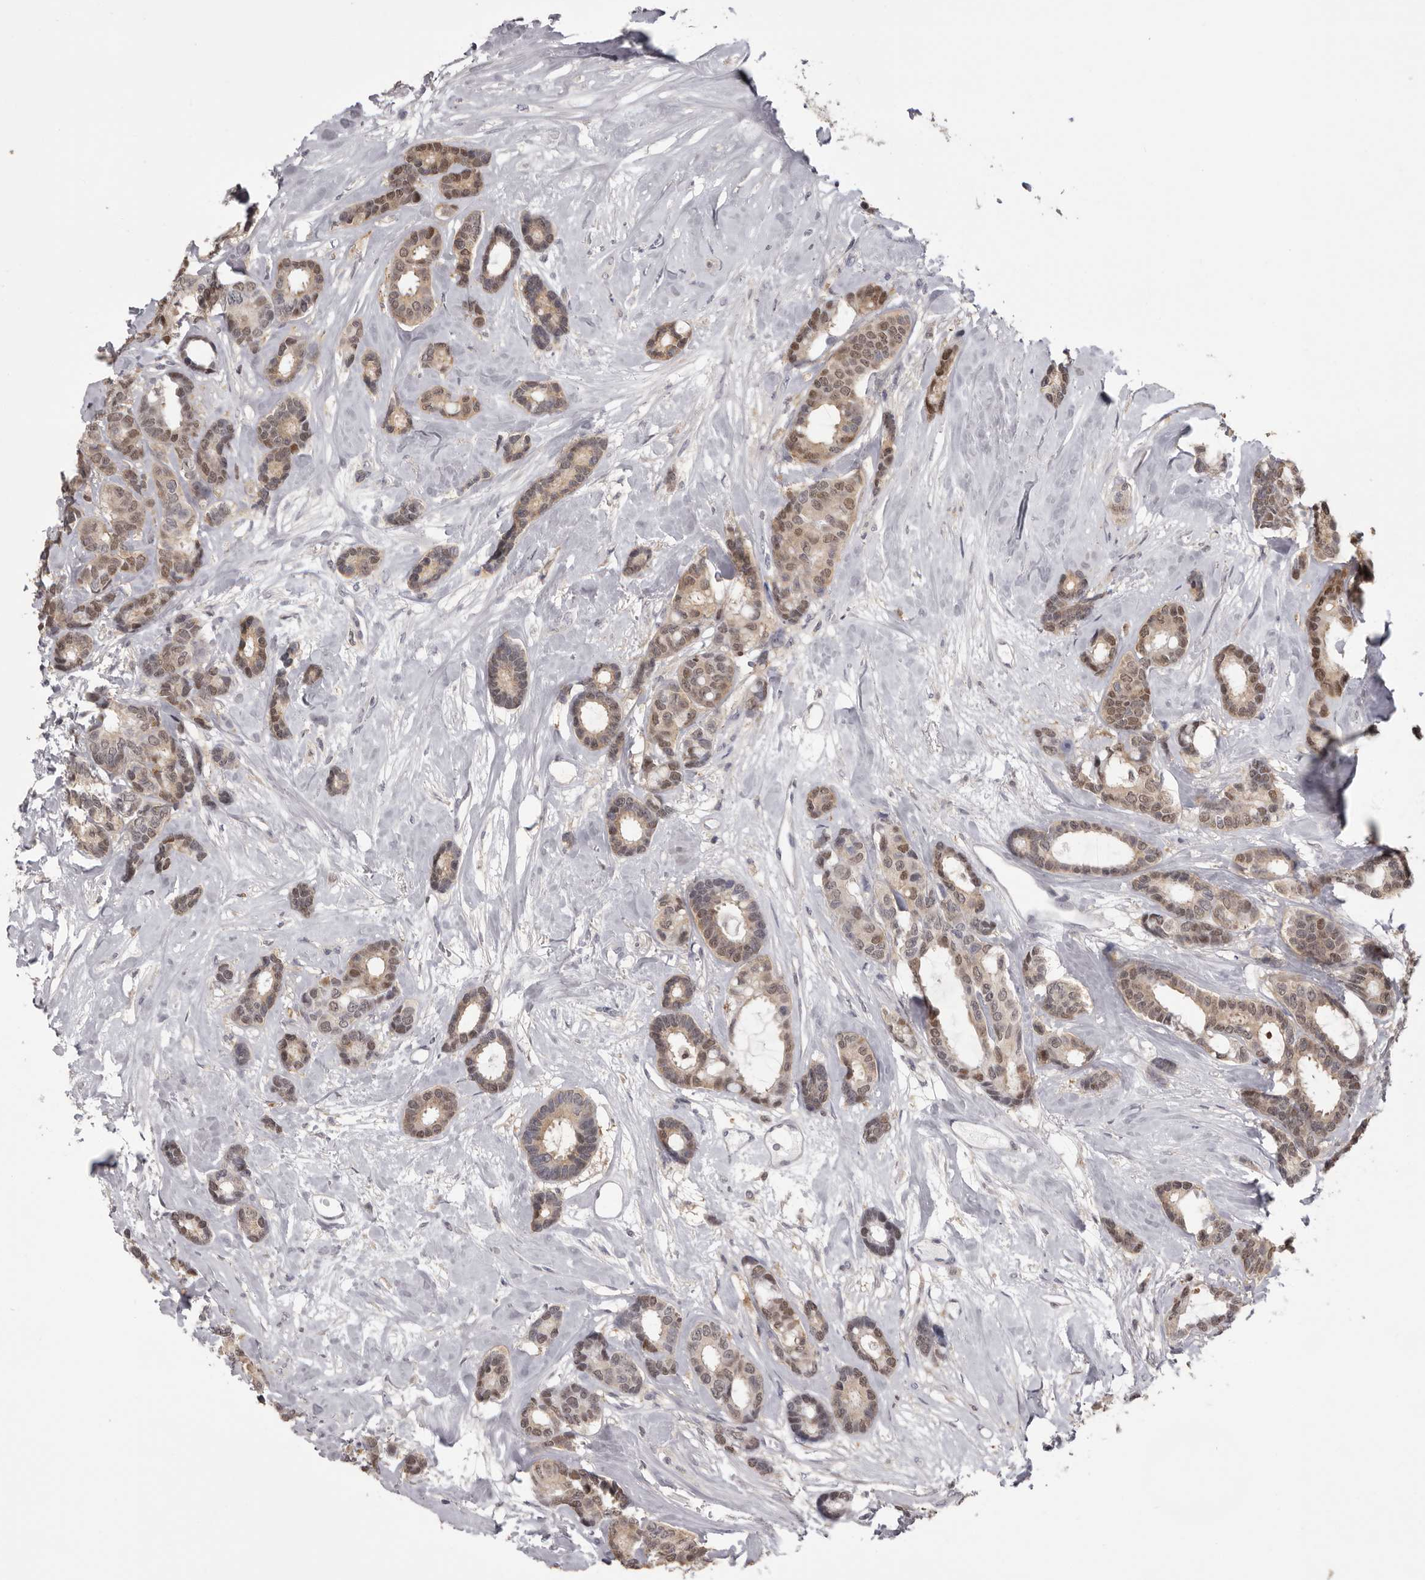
{"staining": {"intensity": "moderate", "quantity": ">75%", "location": "nuclear"}, "tissue": "breast cancer", "cell_type": "Tumor cells", "image_type": "cancer", "snomed": [{"axis": "morphology", "description": "Duct carcinoma"}, {"axis": "topography", "description": "Breast"}], "caption": "IHC micrograph of human breast cancer stained for a protein (brown), which demonstrates medium levels of moderate nuclear staining in approximately >75% of tumor cells.", "gene": "MDH1", "patient": {"sex": "female", "age": 87}}